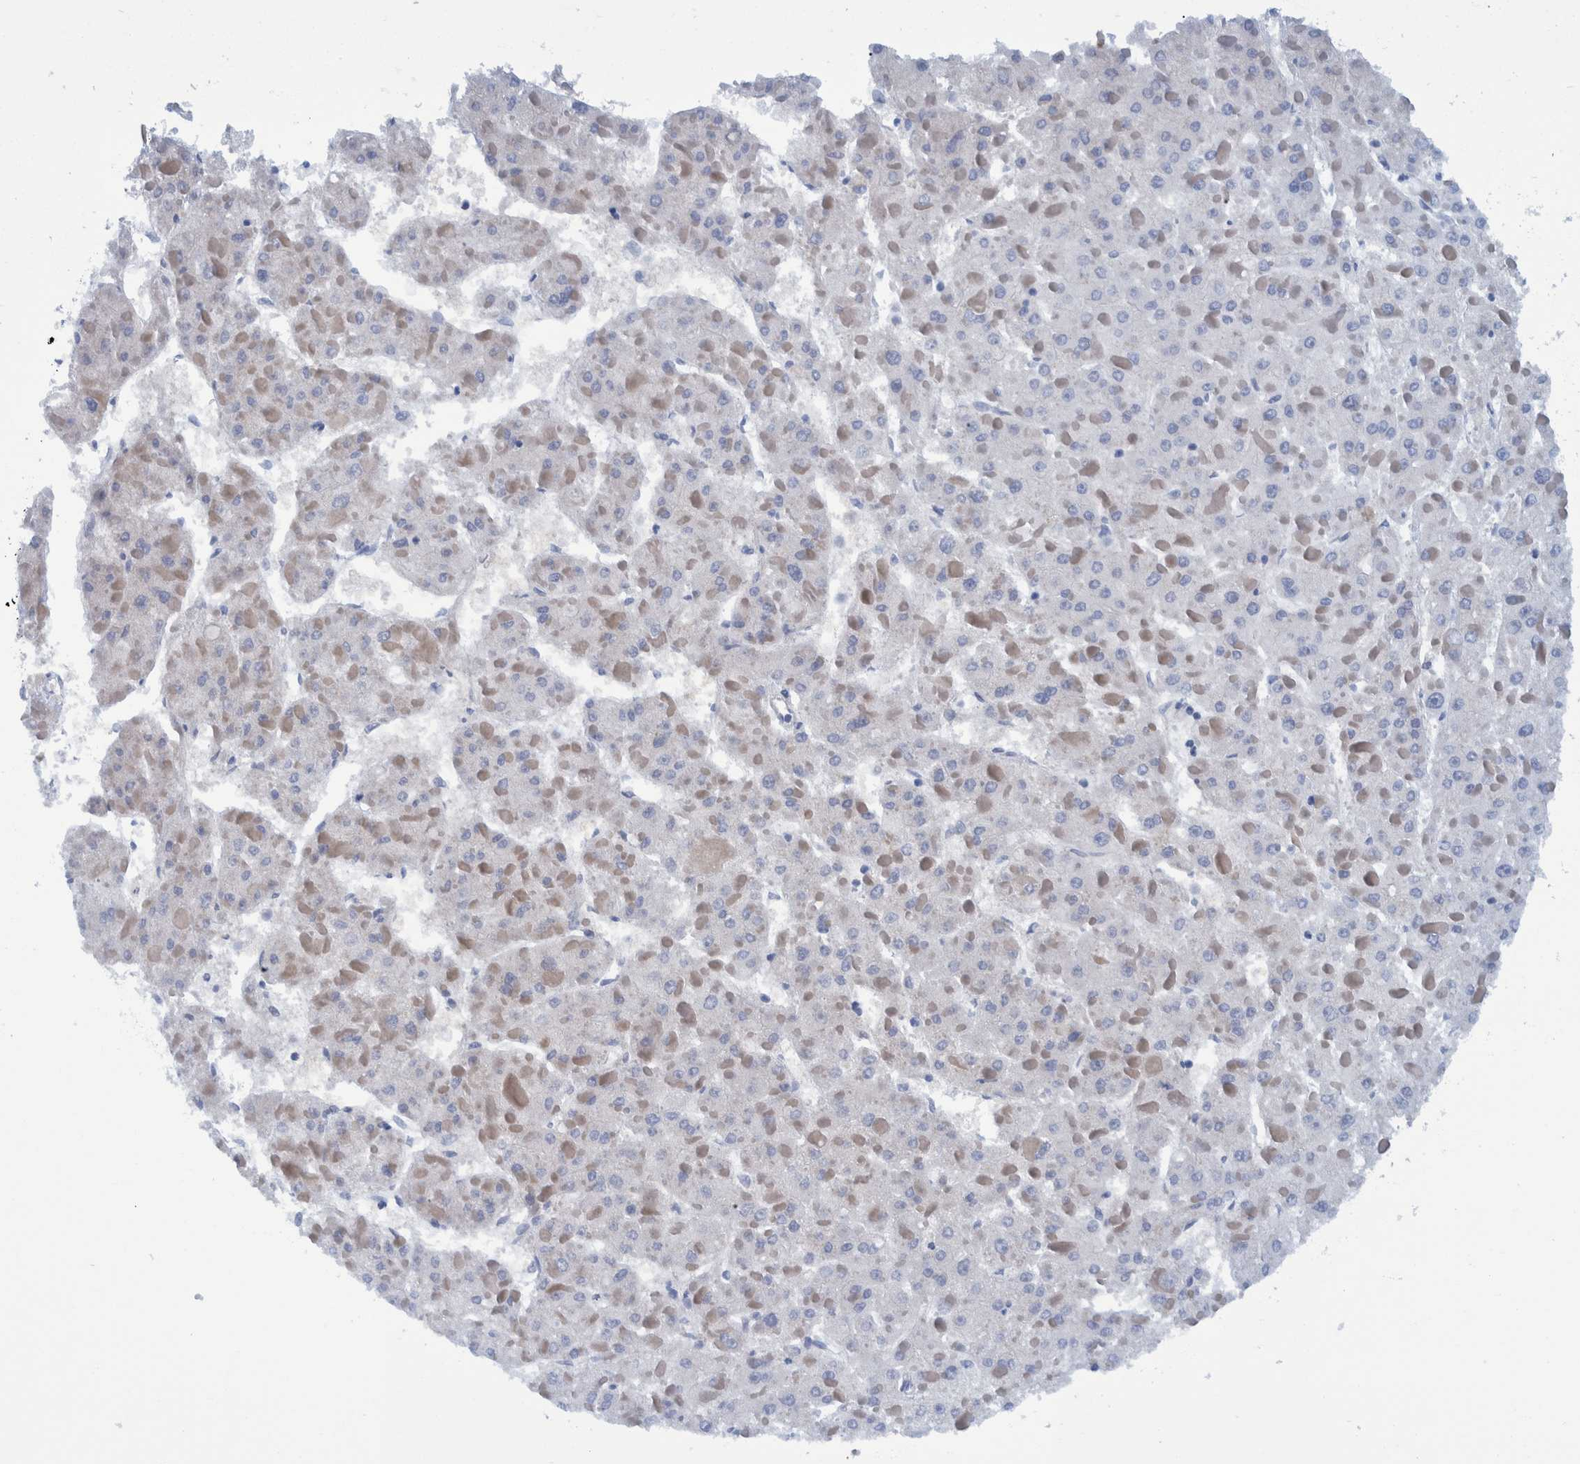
{"staining": {"intensity": "moderate", "quantity": "25%-75%", "location": "cytoplasmic/membranous"}, "tissue": "liver cancer", "cell_type": "Tumor cells", "image_type": "cancer", "snomed": [{"axis": "morphology", "description": "Carcinoma, Hepatocellular, NOS"}, {"axis": "topography", "description": "Liver"}], "caption": "Human liver cancer stained for a protein (brown) reveals moderate cytoplasmic/membranous positive expression in approximately 25%-75% of tumor cells.", "gene": "BZW2", "patient": {"sex": "female", "age": 73}}